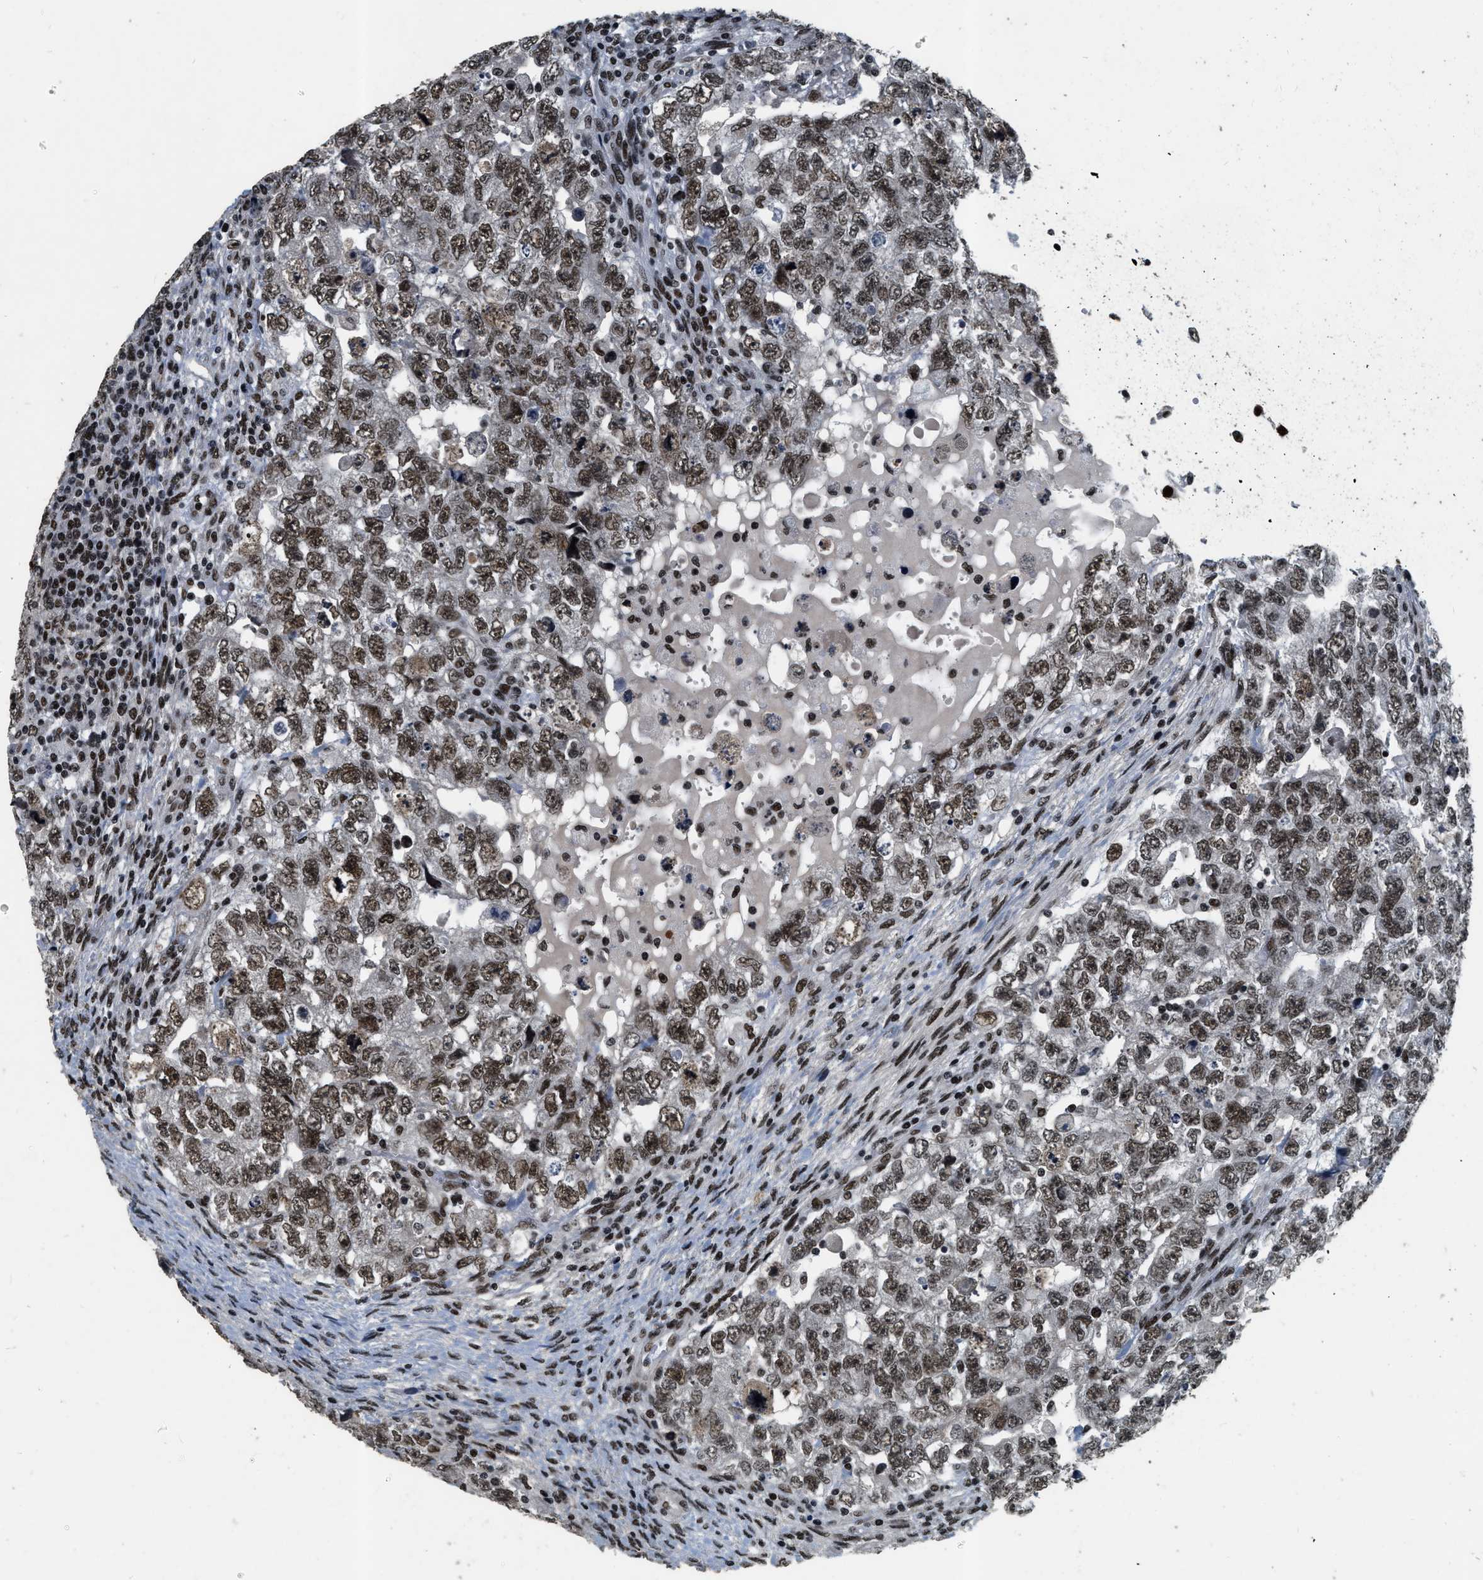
{"staining": {"intensity": "strong", "quantity": ">75%", "location": "nuclear"}, "tissue": "testis cancer", "cell_type": "Tumor cells", "image_type": "cancer", "snomed": [{"axis": "morphology", "description": "Carcinoma, Embryonal, NOS"}, {"axis": "topography", "description": "Testis"}], "caption": "Embryonal carcinoma (testis) tissue exhibits strong nuclear staining in about >75% of tumor cells, visualized by immunohistochemistry. (brown staining indicates protein expression, while blue staining denotes nuclei).", "gene": "SMARCB1", "patient": {"sex": "male", "age": 36}}